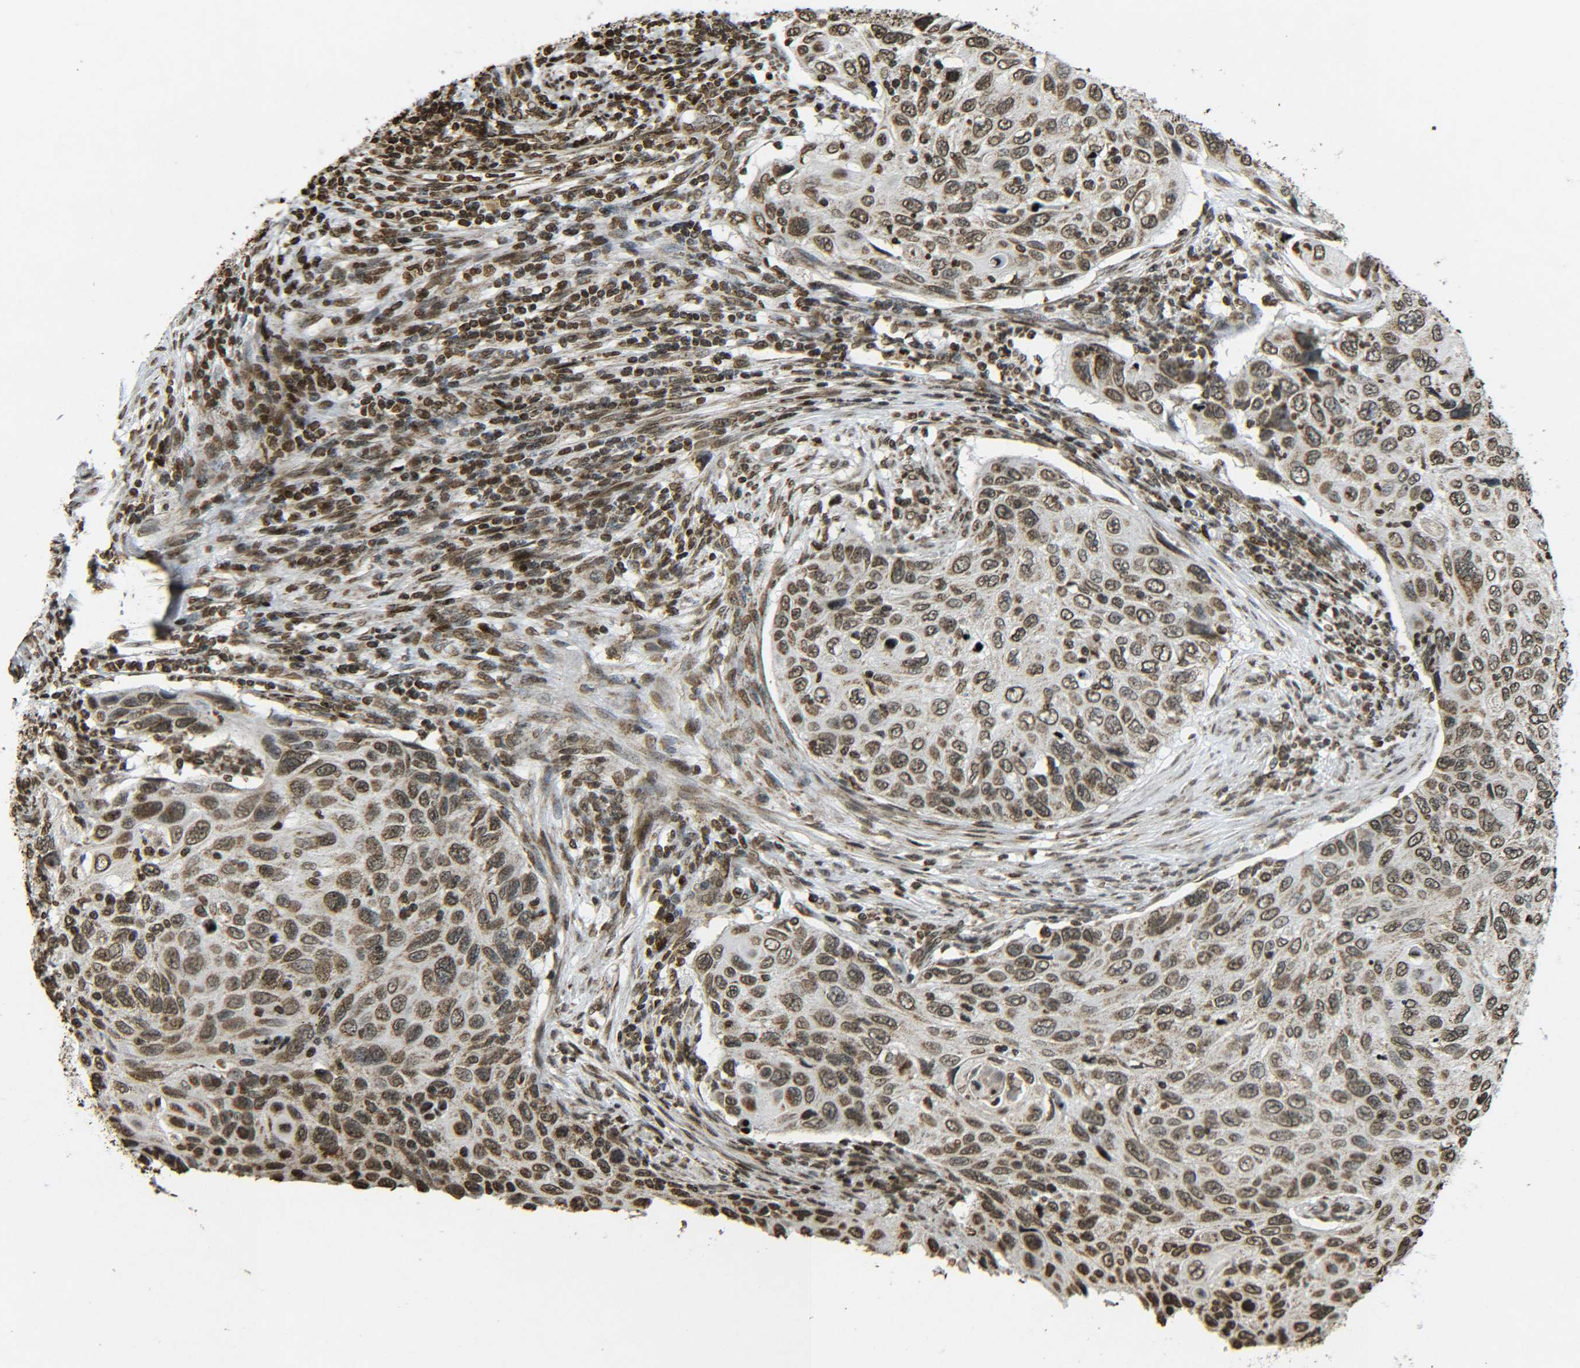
{"staining": {"intensity": "moderate", "quantity": ">75%", "location": "nuclear"}, "tissue": "cervical cancer", "cell_type": "Tumor cells", "image_type": "cancer", "snomed": [{"axis": "morphology", "description": "Squamous cell carcinoma, NOS"}, {"axis": "topography", "description": "Cervix"}], "caption": "A brown stain highlights moderate nuclear expression of a protein in human cervical squamous cell carcinoma tumor cells. (DAB (3,3'-diaminobenzidine) IHC, brown staining for protein, blue staining for nuclei).", "gene": "NEUROG2", "patient": {"sex": "female", "age": 70}}